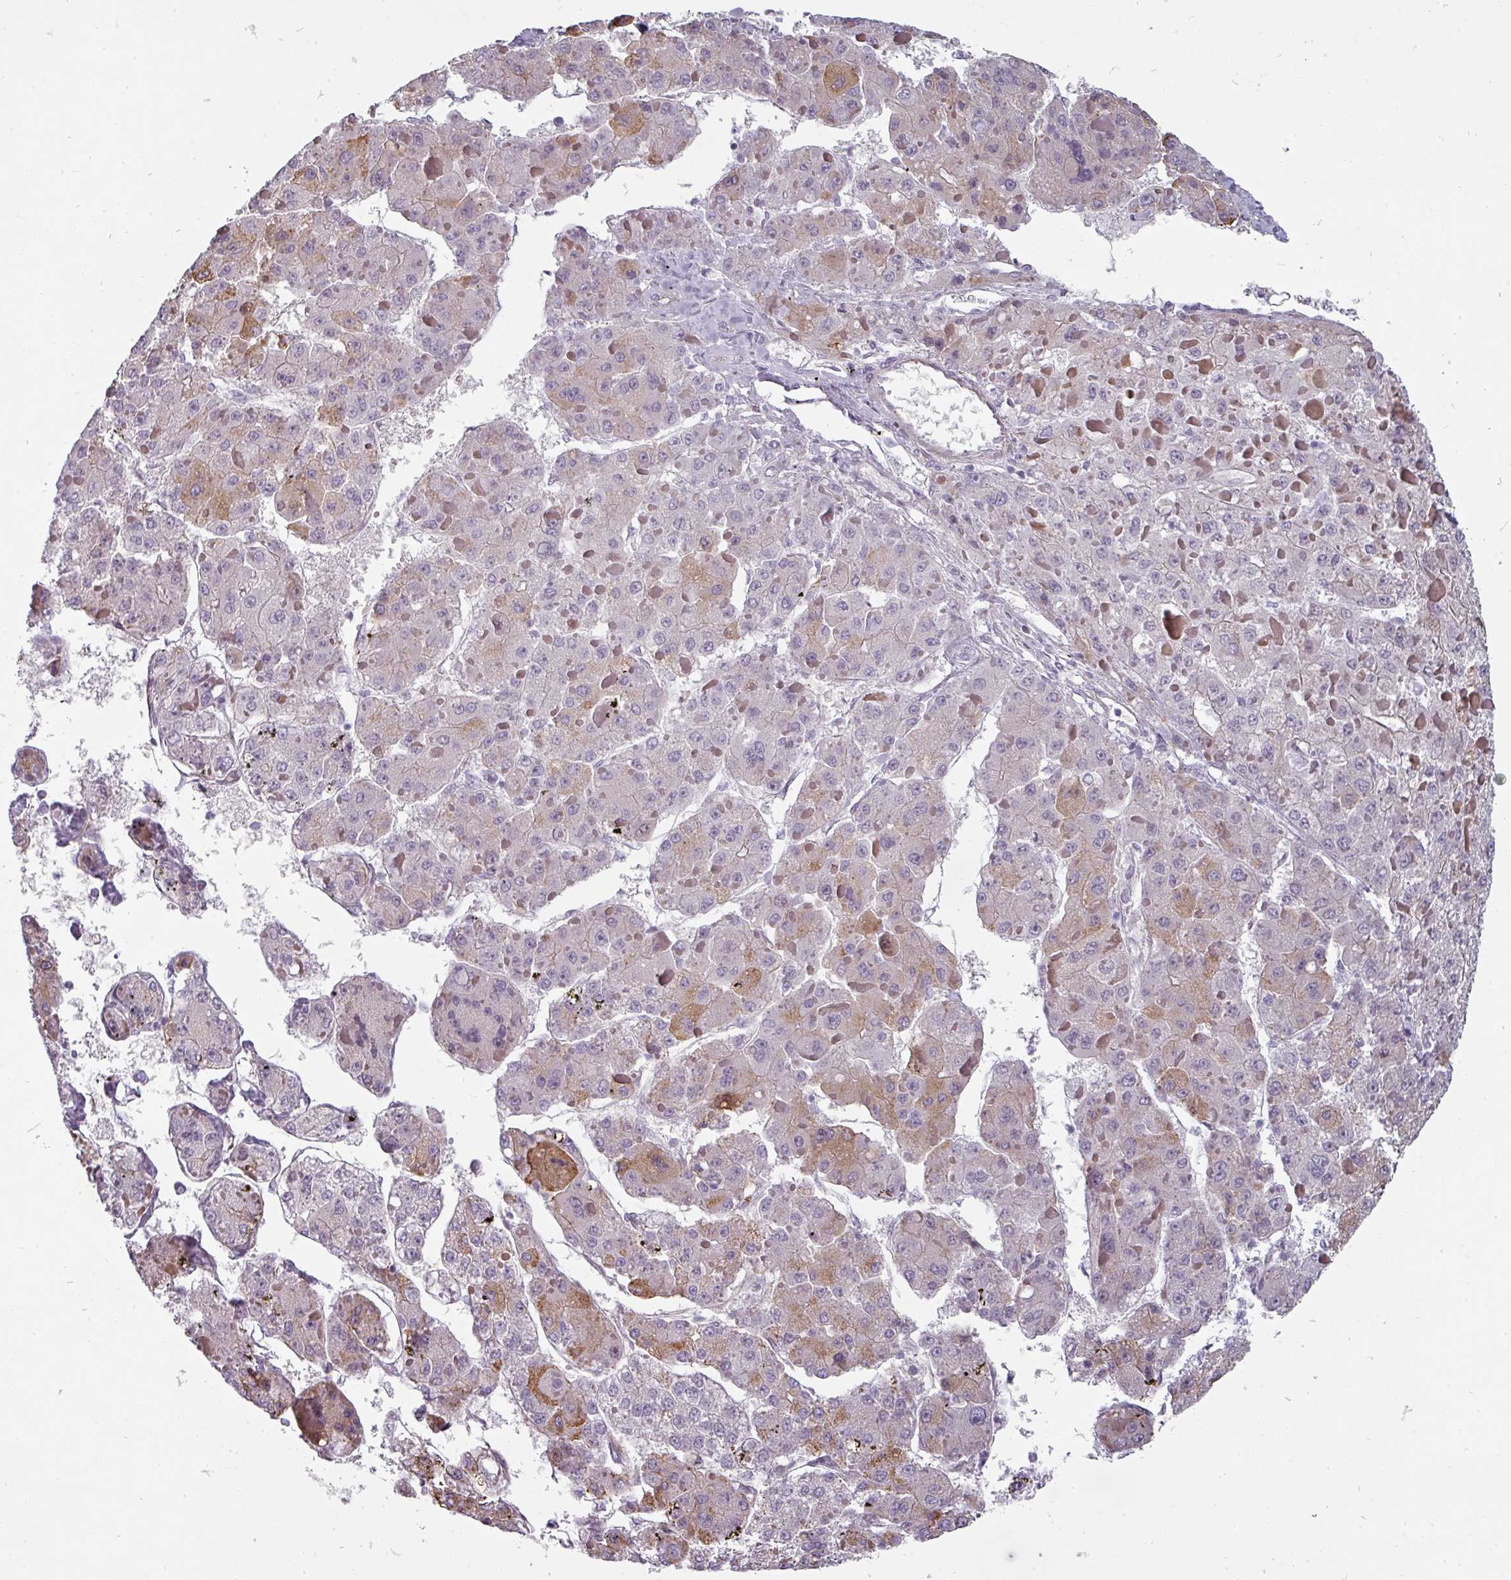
{"staining": {"intensity": "moderate", "quantity": "<25%", "location": "cytoplasmic/membranous"}, "tissue": "liver cancer", "cell_type": "Tumor cells", "image_type": "cancer", "snomed": [{"axis": "morphology", "description": "Carcinoma, Hepatocellular, NOS"}, {"axis": "topography", "description": "Liver"}], "caption": "High-magnification brightfield microscopy of liver cancer (hepatocellular carcinoma) stained with DAB (3,3'-diaminobenzidine) (brown) and counterstained with hematoxylin (blue). tumor cells exhibit moderate cytoplasmic/membranous expression is seen in about<25% of cells.", "gene": "CHRDL1", "patient": {"sex": "female", "age": 73}}